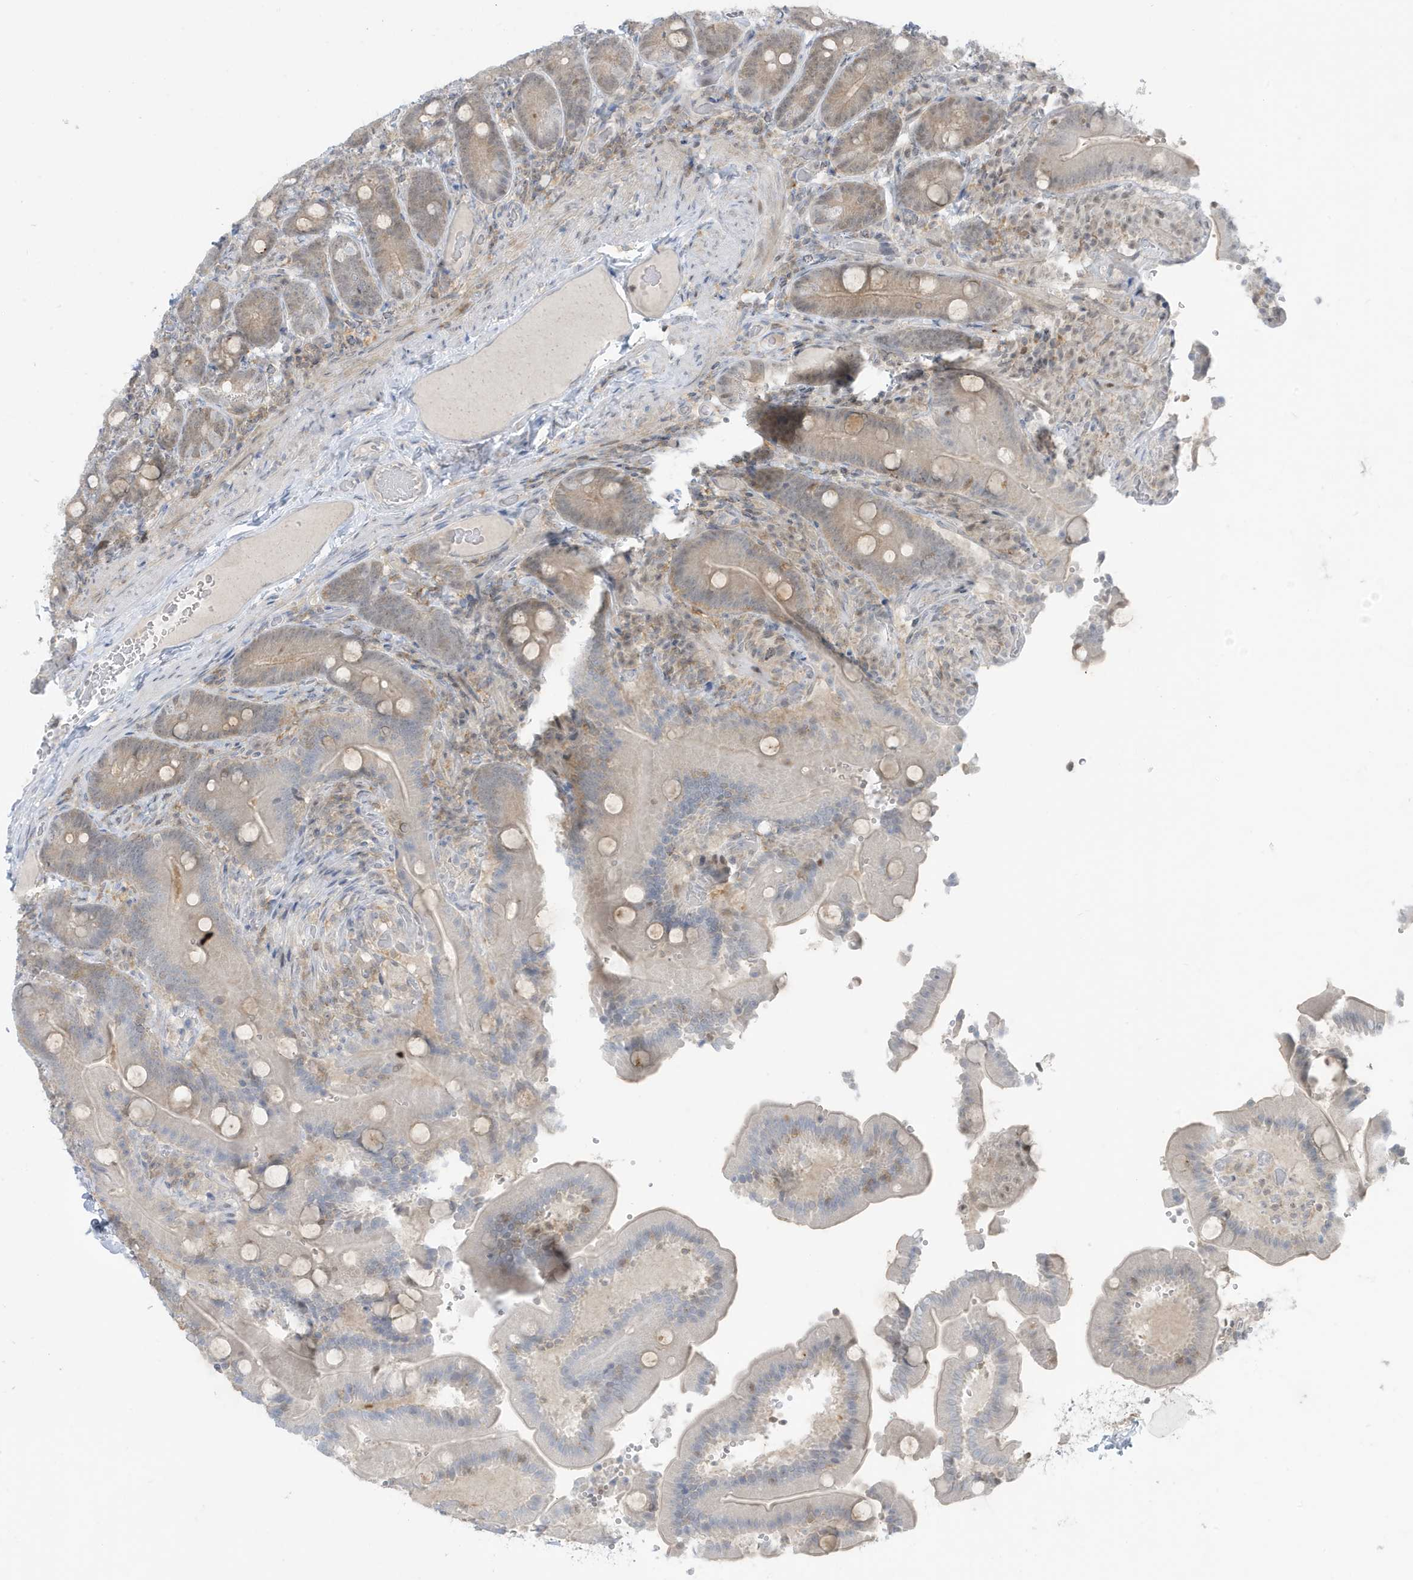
{"staining": {"intensity": "moderate", "quantity": "<25%", "location": "cytoplasmic/membranous"}, "tissue": "duodenum", "cell_type": "Glandular cells", "image_type": "normal", "snomed": [{"axis": "morphology", "description": "Normal tissue, NOS"}, {"axis": "topography", "description": "Duodenum"}], "caption": "Duodenum stained with IHC exhibits moderate cytoplasmic/membranous positivity in approximately <25% of glandular cells.", "gene": "OGA", "patient": {"sex": "female", "age": 62}}